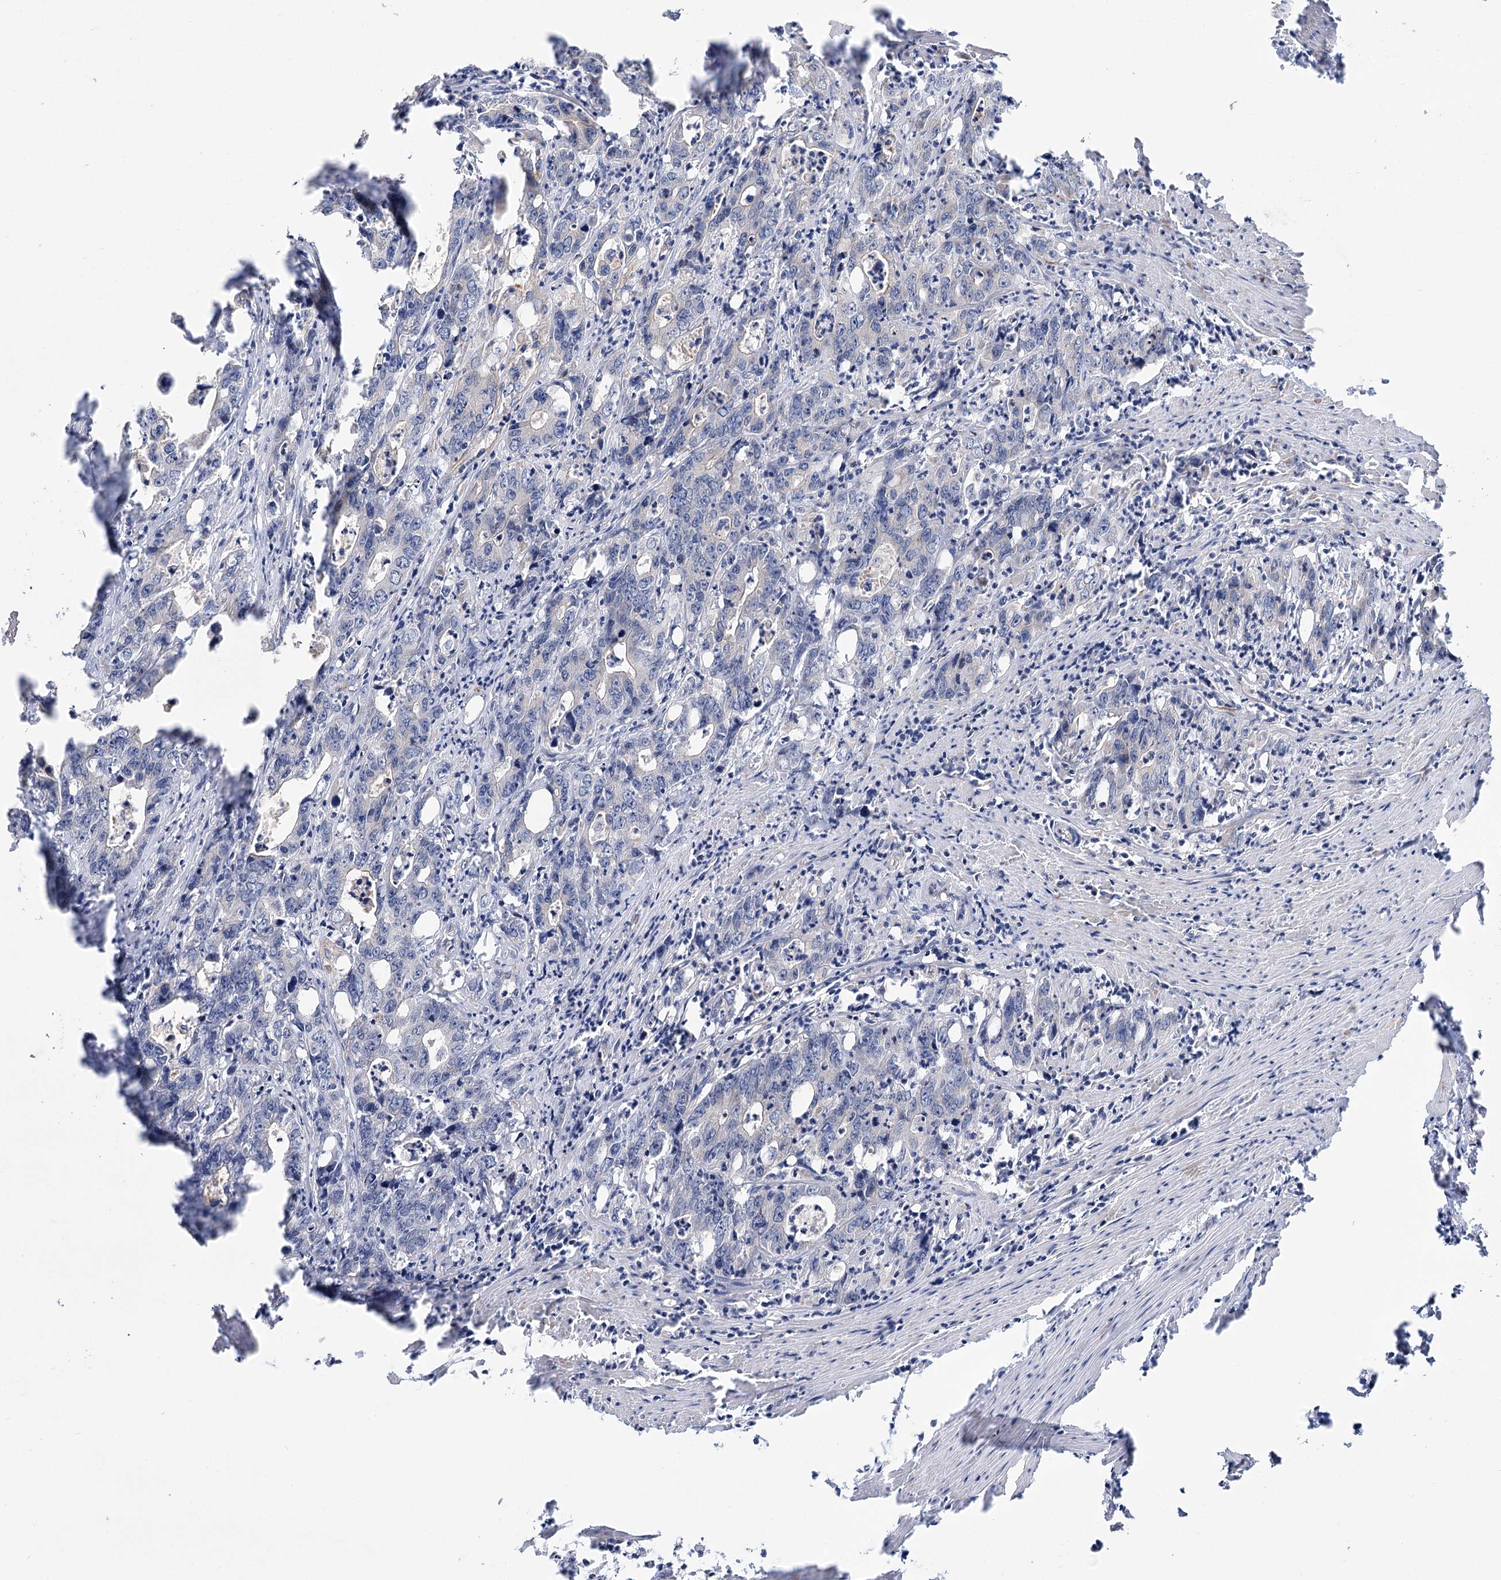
{"staining": {"intensity": "negative", "quantity": "none", "location": "none"}, "tissue": "colorectal cancer", "cell_type": "Tumor cells", "image_type": "cancer", "snomed": [{"axis": "morphology", "description": "Adenocarcinoma, NOS"}, {"axis": "topography", "description": "Colon"}], "caption": "Immunohistochemistry of human adenocarcinoma (colorectal) displays no positivity in tumor cells.", "gene": "ECHDC3", "patient": {"sex": "female", "age": 75}}